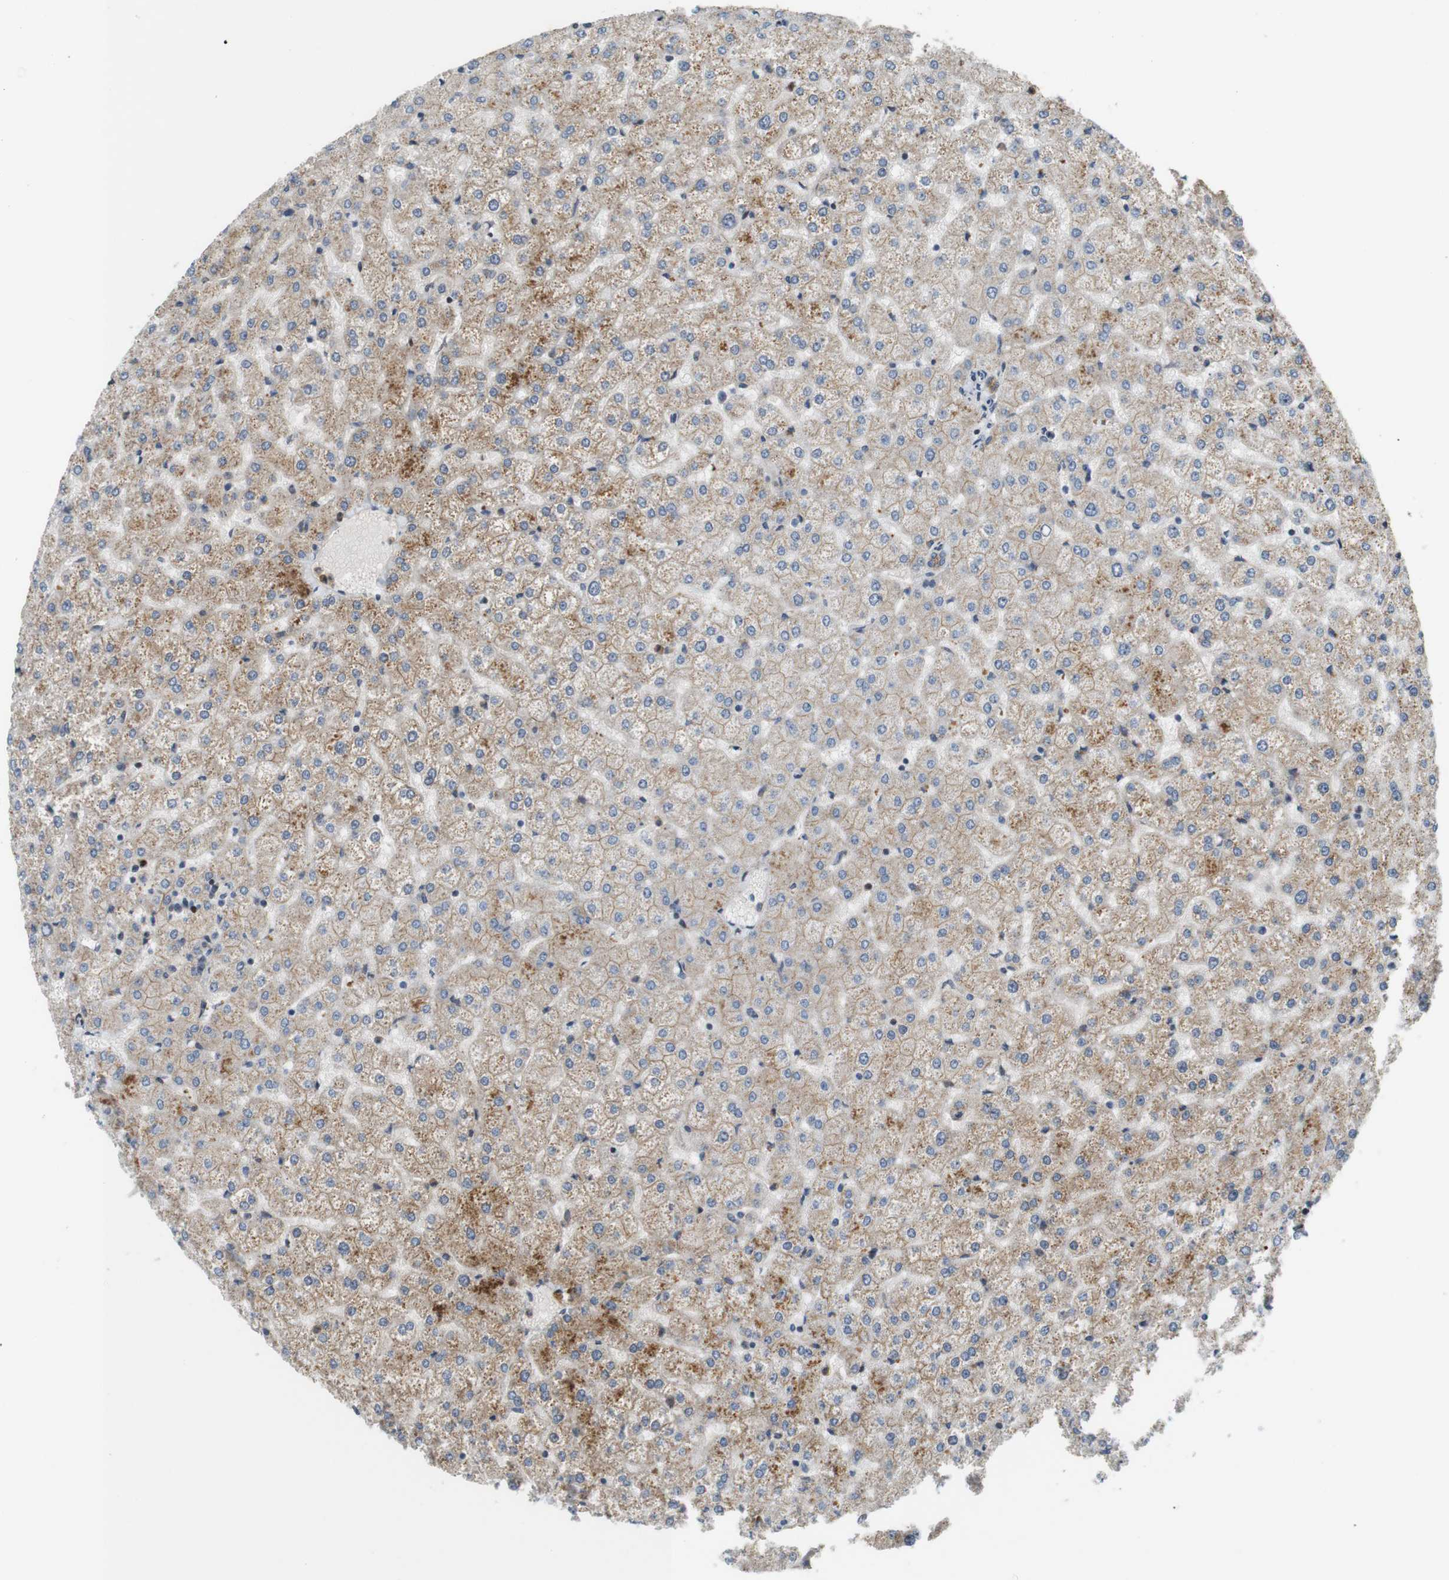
{"staining": {"intensity": "moderate", "quantity": ">75%", "location": "cytoplasmic/membranous"}, "tissue": "liver", "cell_type": "Cholangiocytes", "image_type": "normal", "snomed": [{"axis": "morphology", "description": "Normal tissue, NOS"}, {"axis": "topography", "description": "Liver"}], "caption": "Immunohistochemistry (DAB (3,3'-diaminobenzidine)) staining of unremarkable liver shows moderate cytoplasmic/membranous protein staining in approximately >75% of cholangiocytes. (Brightfield microscopy of DAB IHC at high magnification).", "gene": "PCDH10", "patient": {"sex": "female", "age": 32}}